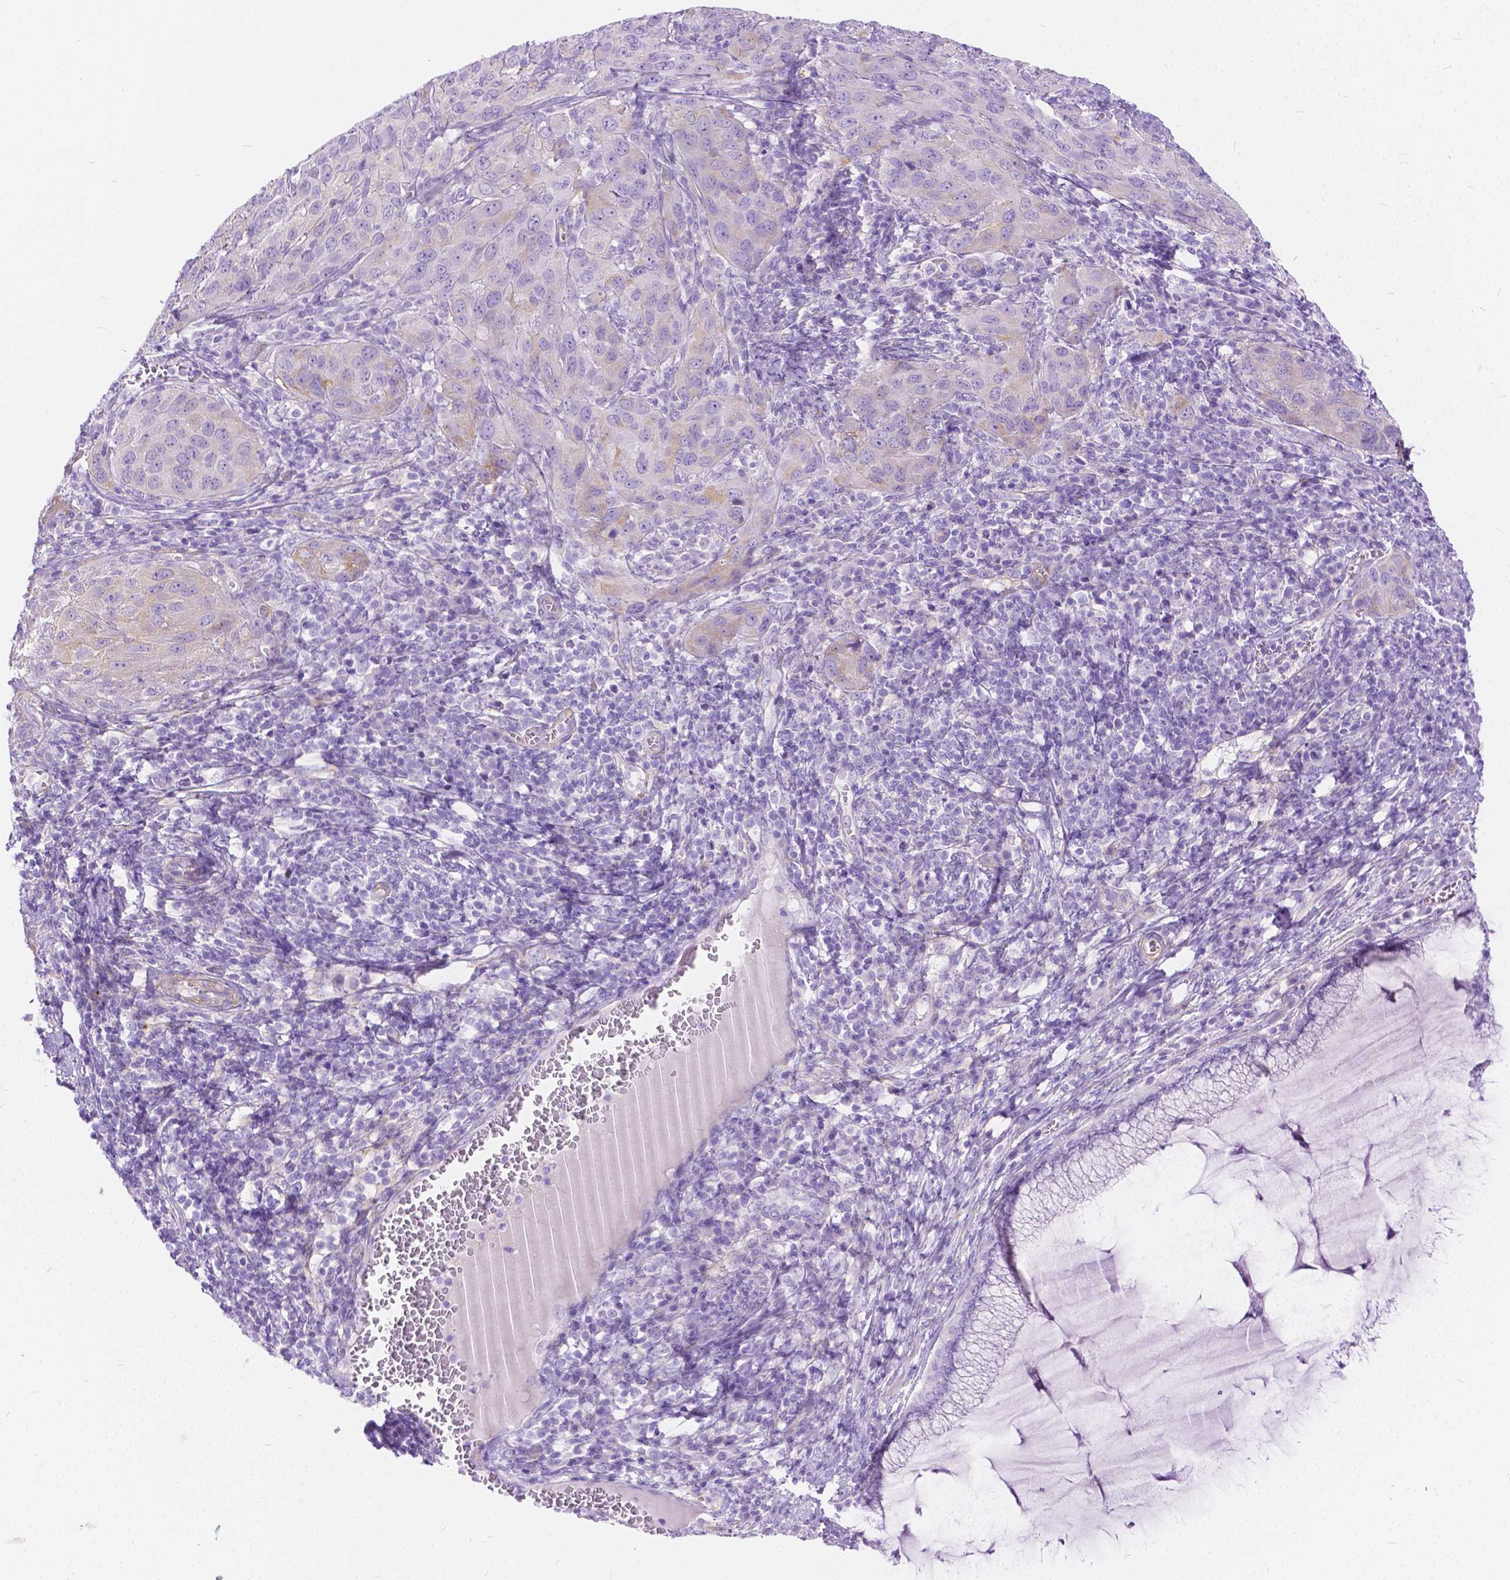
{"staining": {"intensity": "weak", "quantity": "<25%", "location": "cytoplasmic/membranous"}, "tissue": "cervical cancer", "cell_type": "Tumor cells", "image_type": "cancer", "snomed": [{"axis": "morphology", "description": "Normal tissue, NOS"}, {"axis": "morphology", "description": "Squamous cell carcinoma, NOS"}, {"axis": "topography", "description": "Cervix"}], "caption": "High power microscopy histopathology image of an immunohistochemistry micrograph of squamous cell carcinoma (cervical), revealing no significant expression in tumor cells. The staining was performed using DAB (3,3'-diaminobenzidine) to visualize the protein expression in brown, while the nuclei were stained in blue with hematoxylin (Magnification: 20x).", "gene": "CHRM1", "patient": {"sex": "female", "age": 51}}